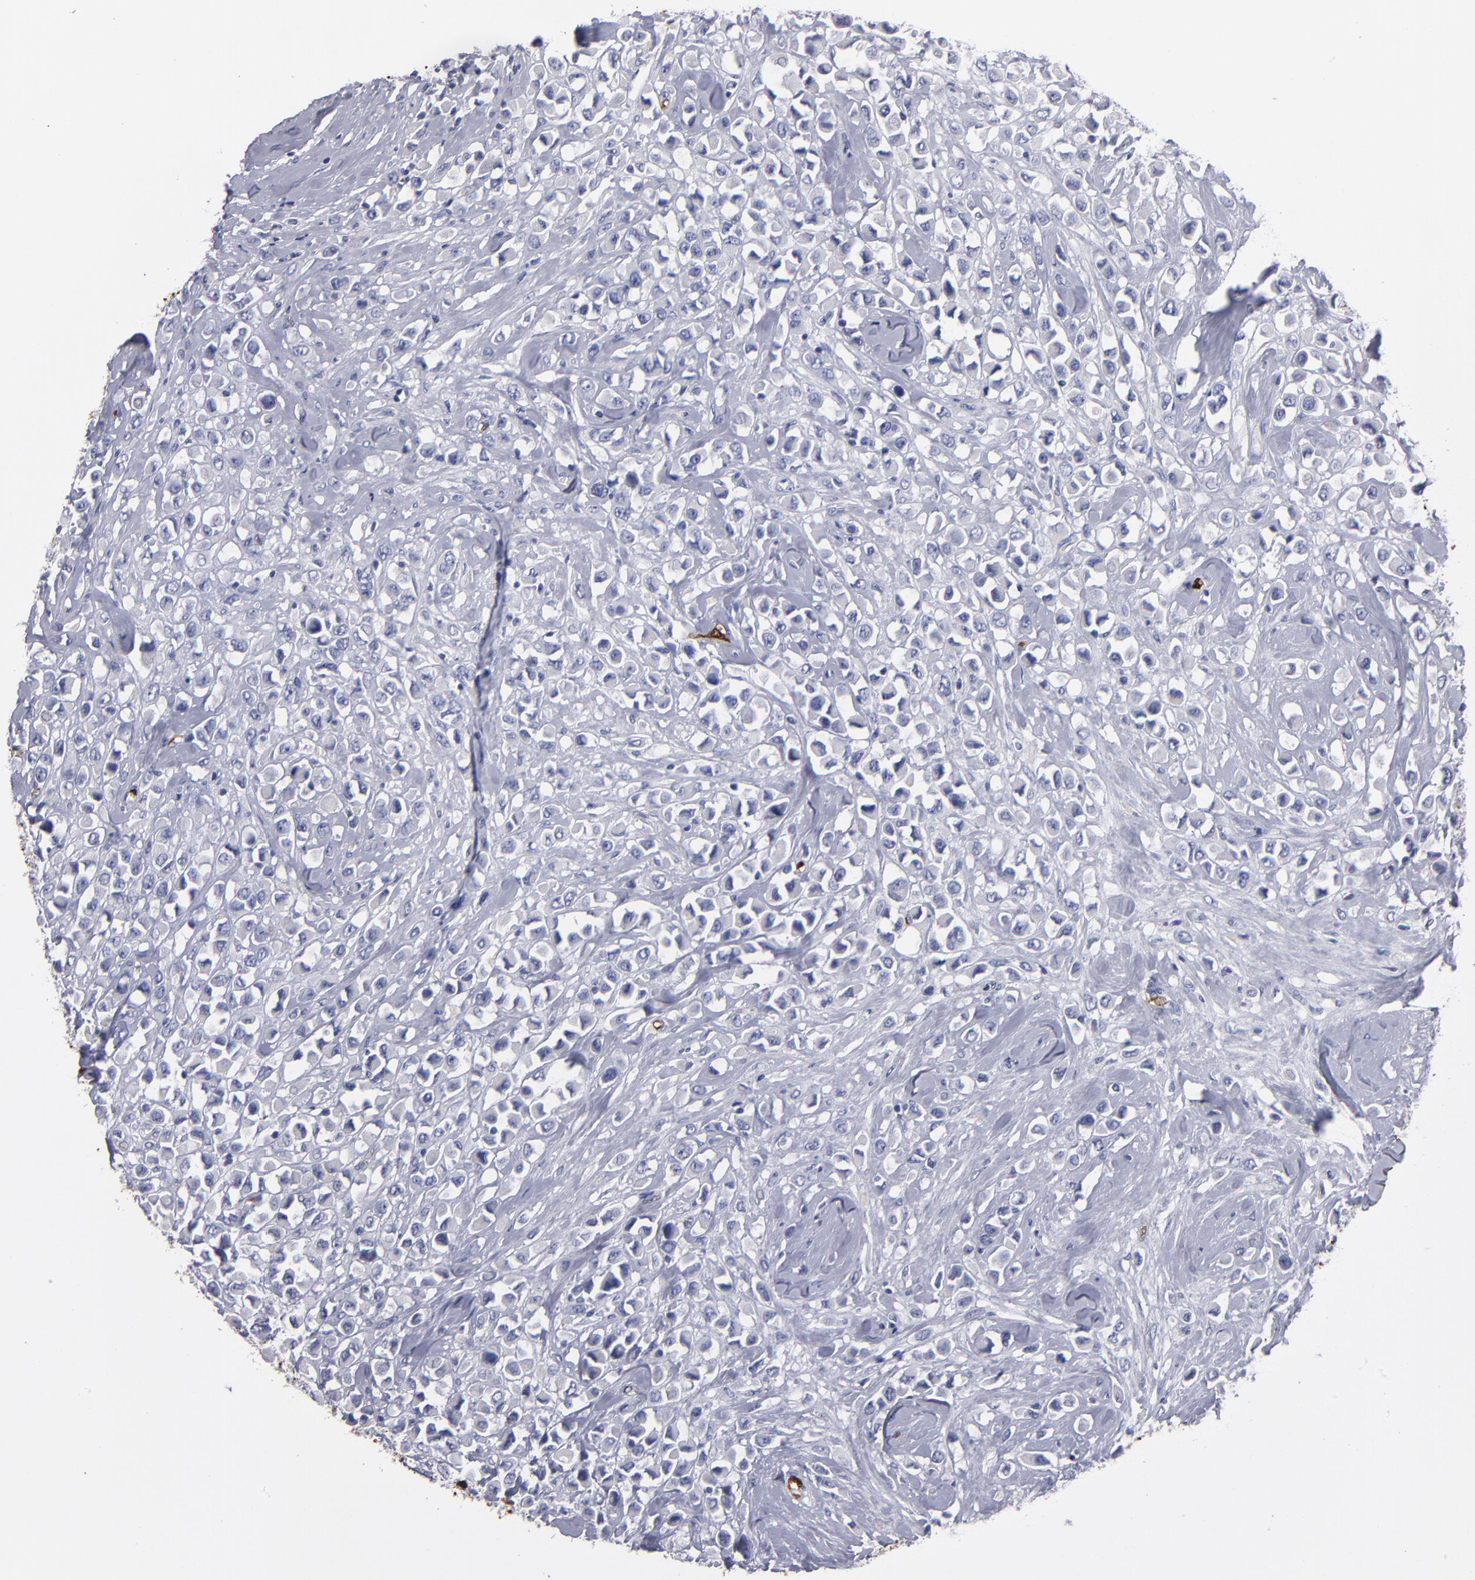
{"staining": {"intensity": "negative", "quantity": "none", "location": "none"}, "tissue": "breast cancer", "cell_type": "Tumor cells", "image_type": "cancer", "snomed": [{"axis": "morphology", "description": "Duct carcinoma"}, {"axis": "topography", "description": "Breast"}], "caption": "Breast cancer was stained to show a protein in brown. There is no significant staining in tumor cells.", "gene": "FABP4", "patient": {"sex": "female", "age": 61}}